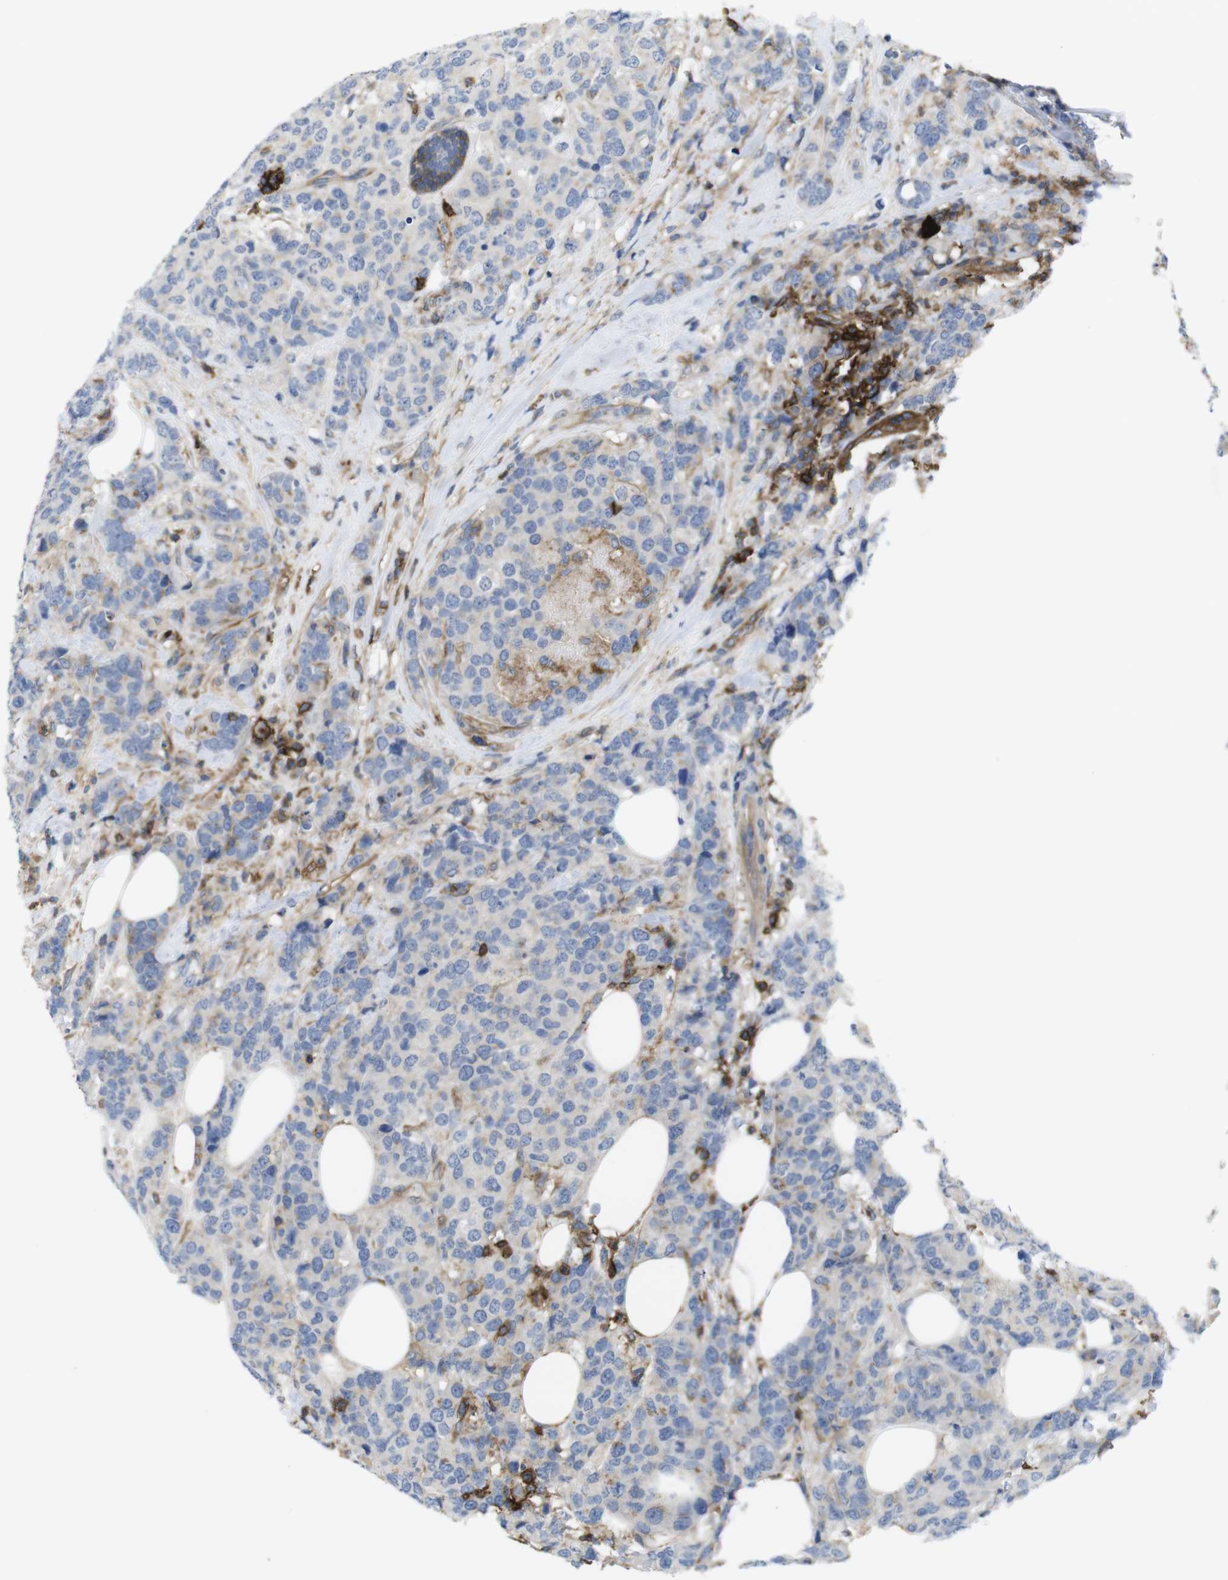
{"staining": {"intensity": "weak", "quantity": "<25%", "location": "cytoplasmic/membranous"}, "tissue": "breast cancer", "cell_type": "Tumor cells", "image_type": "cancer", "snomed": [{"axis": "morphology", "description": "Lobular carcinoma"}, {"axis": "topography", "description": "Breast"}], "caption": "The IHC photomicrograph has no significant positivity in tumor cells of breast lobular carcinoma tissue.", "gene": "CCR6", "patient": {"sex": "female", "age": 59}}